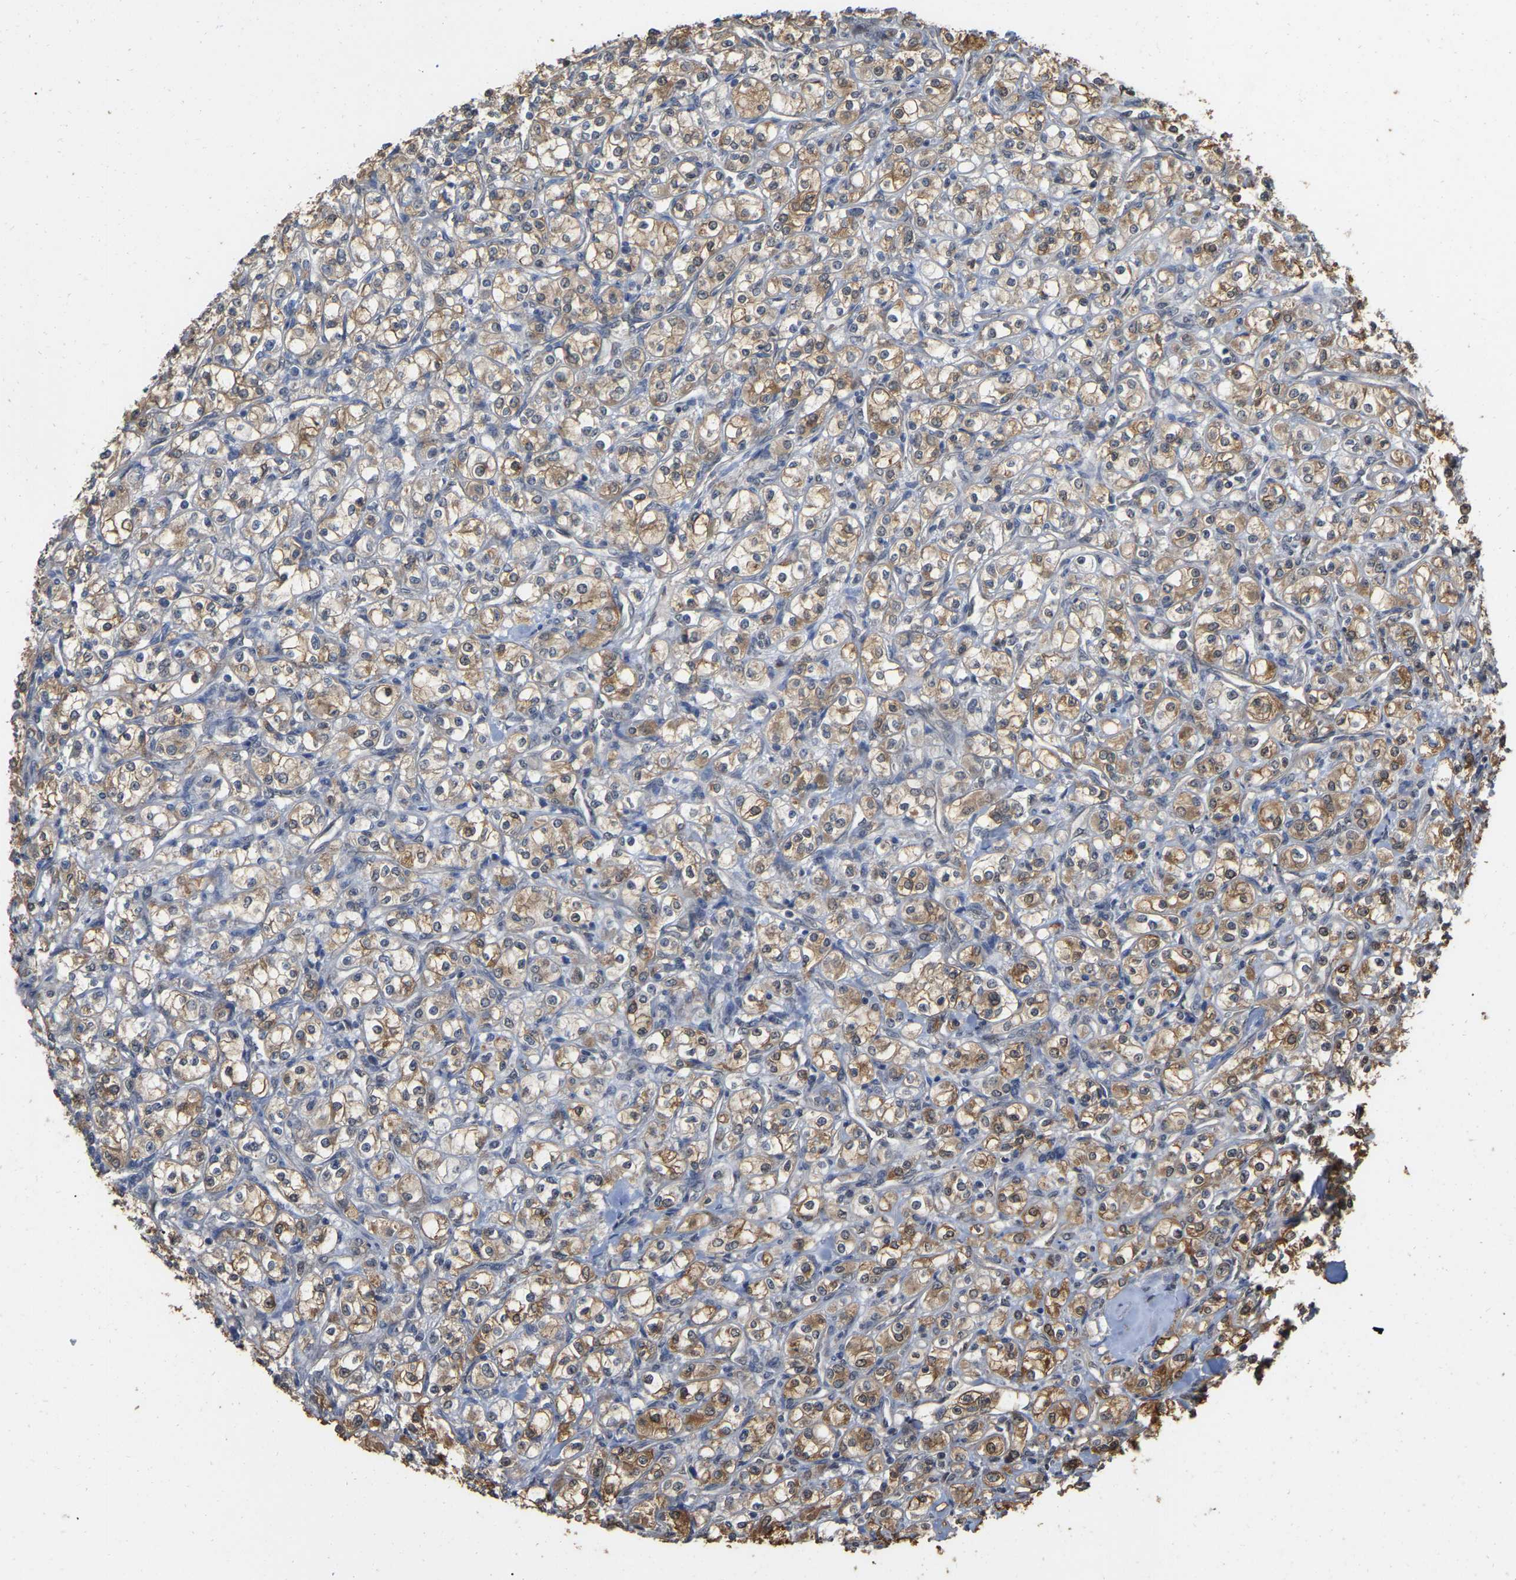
{"staining": {"intensity": "moderate", "quantity": "25%-75%", "location": "cytoplasmic/membranous"}, "tissue": "renal cancer", "cell_type": "Tumor cells", "image_type": "cancer", "snomed": [{"axis": "morphology", "description": "Adenocarcinoma, NOS"}, {"axis": "topography", "description": "Kidney"}], "caption": "Immunohistochemical staining of human renal adenocarcinoma shows medium levels of moderate cytoplasmic/membranous protein expression in approximately 25%-75% of tumor cells.", "gene": "FAM219A", "patient": {"sex": "male", "age": 77}}